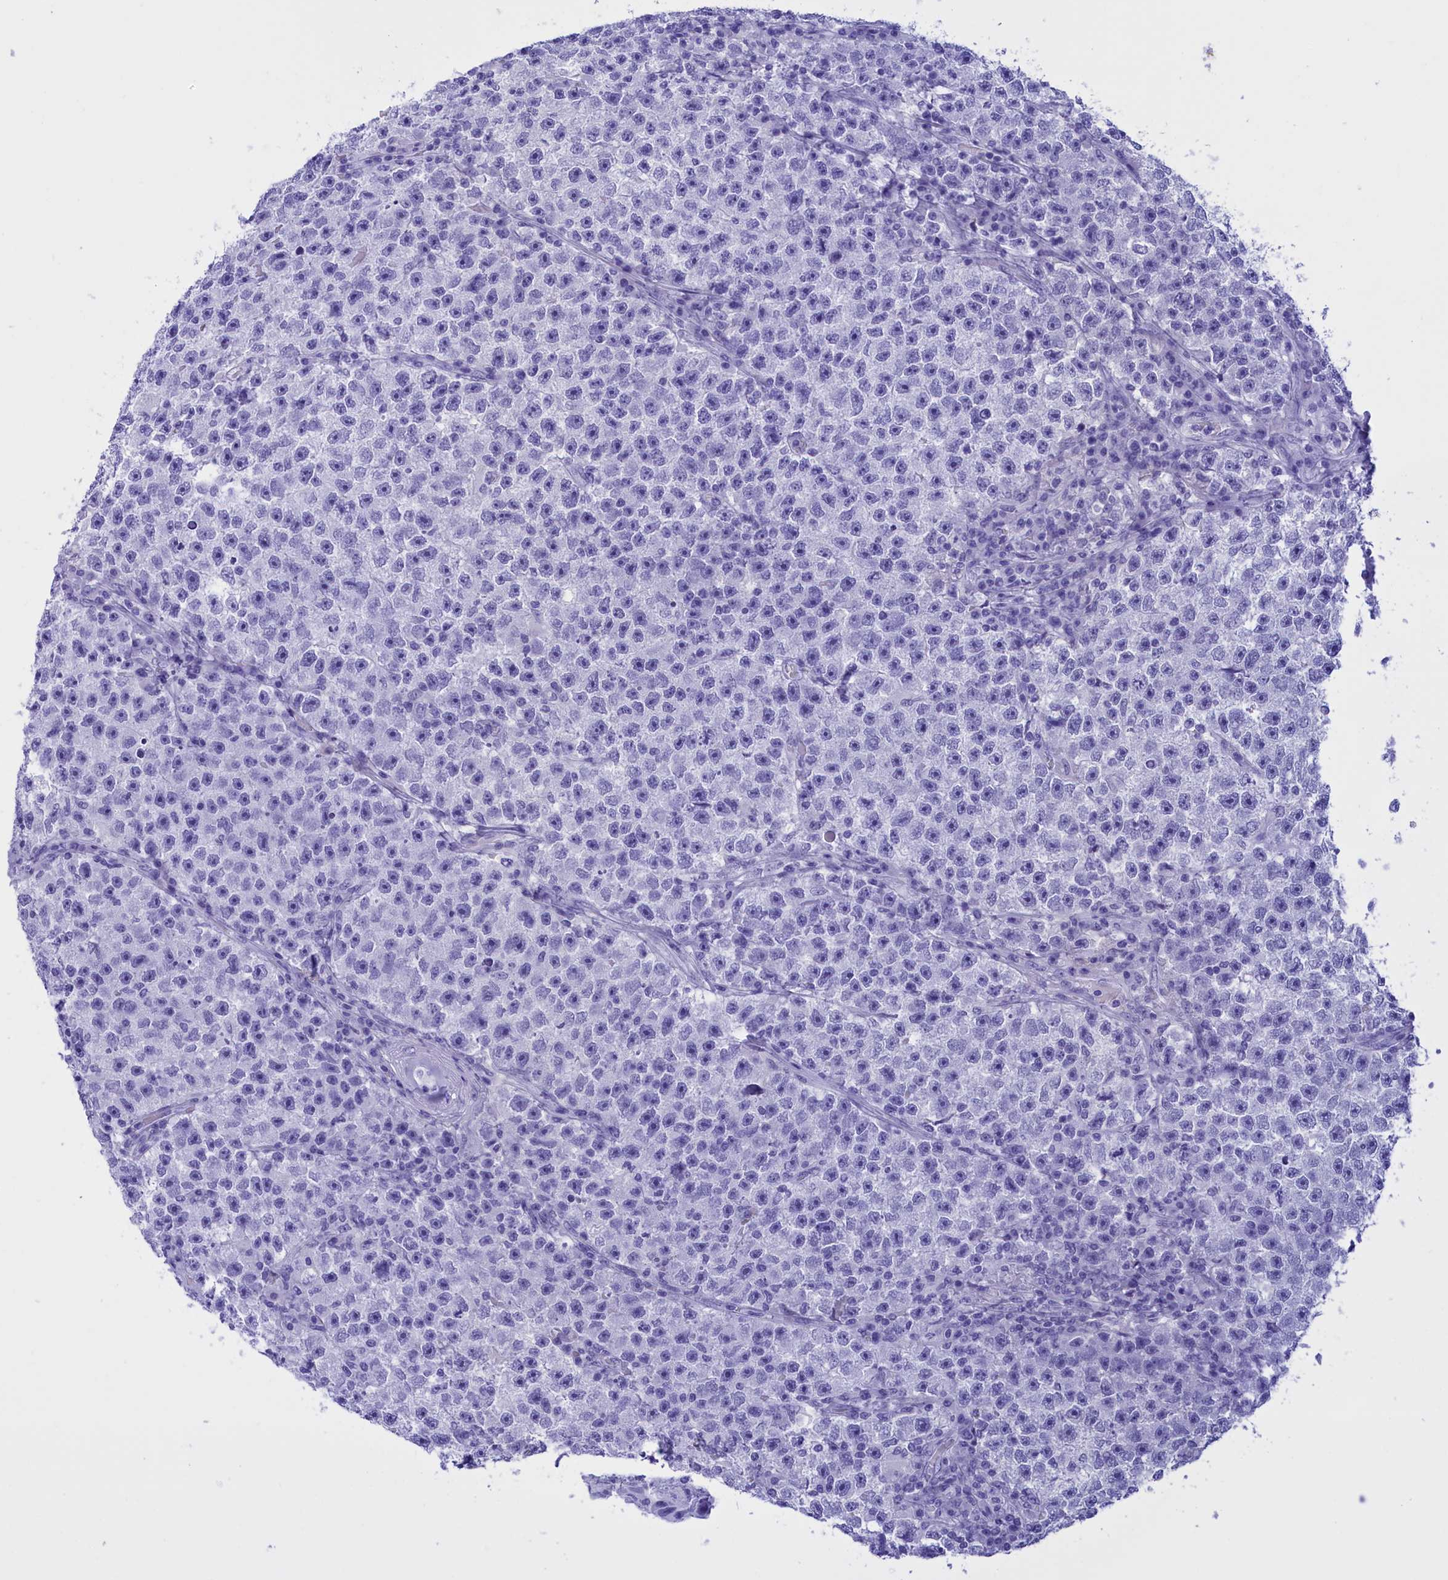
{"staining": {"intensity": "negative", "quantity": "none", "location": "none"}, "tissue": "testis cancer", "cell_type": "Tumor cells", "image_type": "cancer", "snomed": [{"axis": "morphology", "description": "Seminoma, NOS"}, {"axis": "topography", "description": "Testis"}], "caption": "Immunohistochemical staining of testis seminoma demonstrates no significant staining in tumor cells.", "gene": "BRI3", "patient": {"sex": "male", "age": 22}}